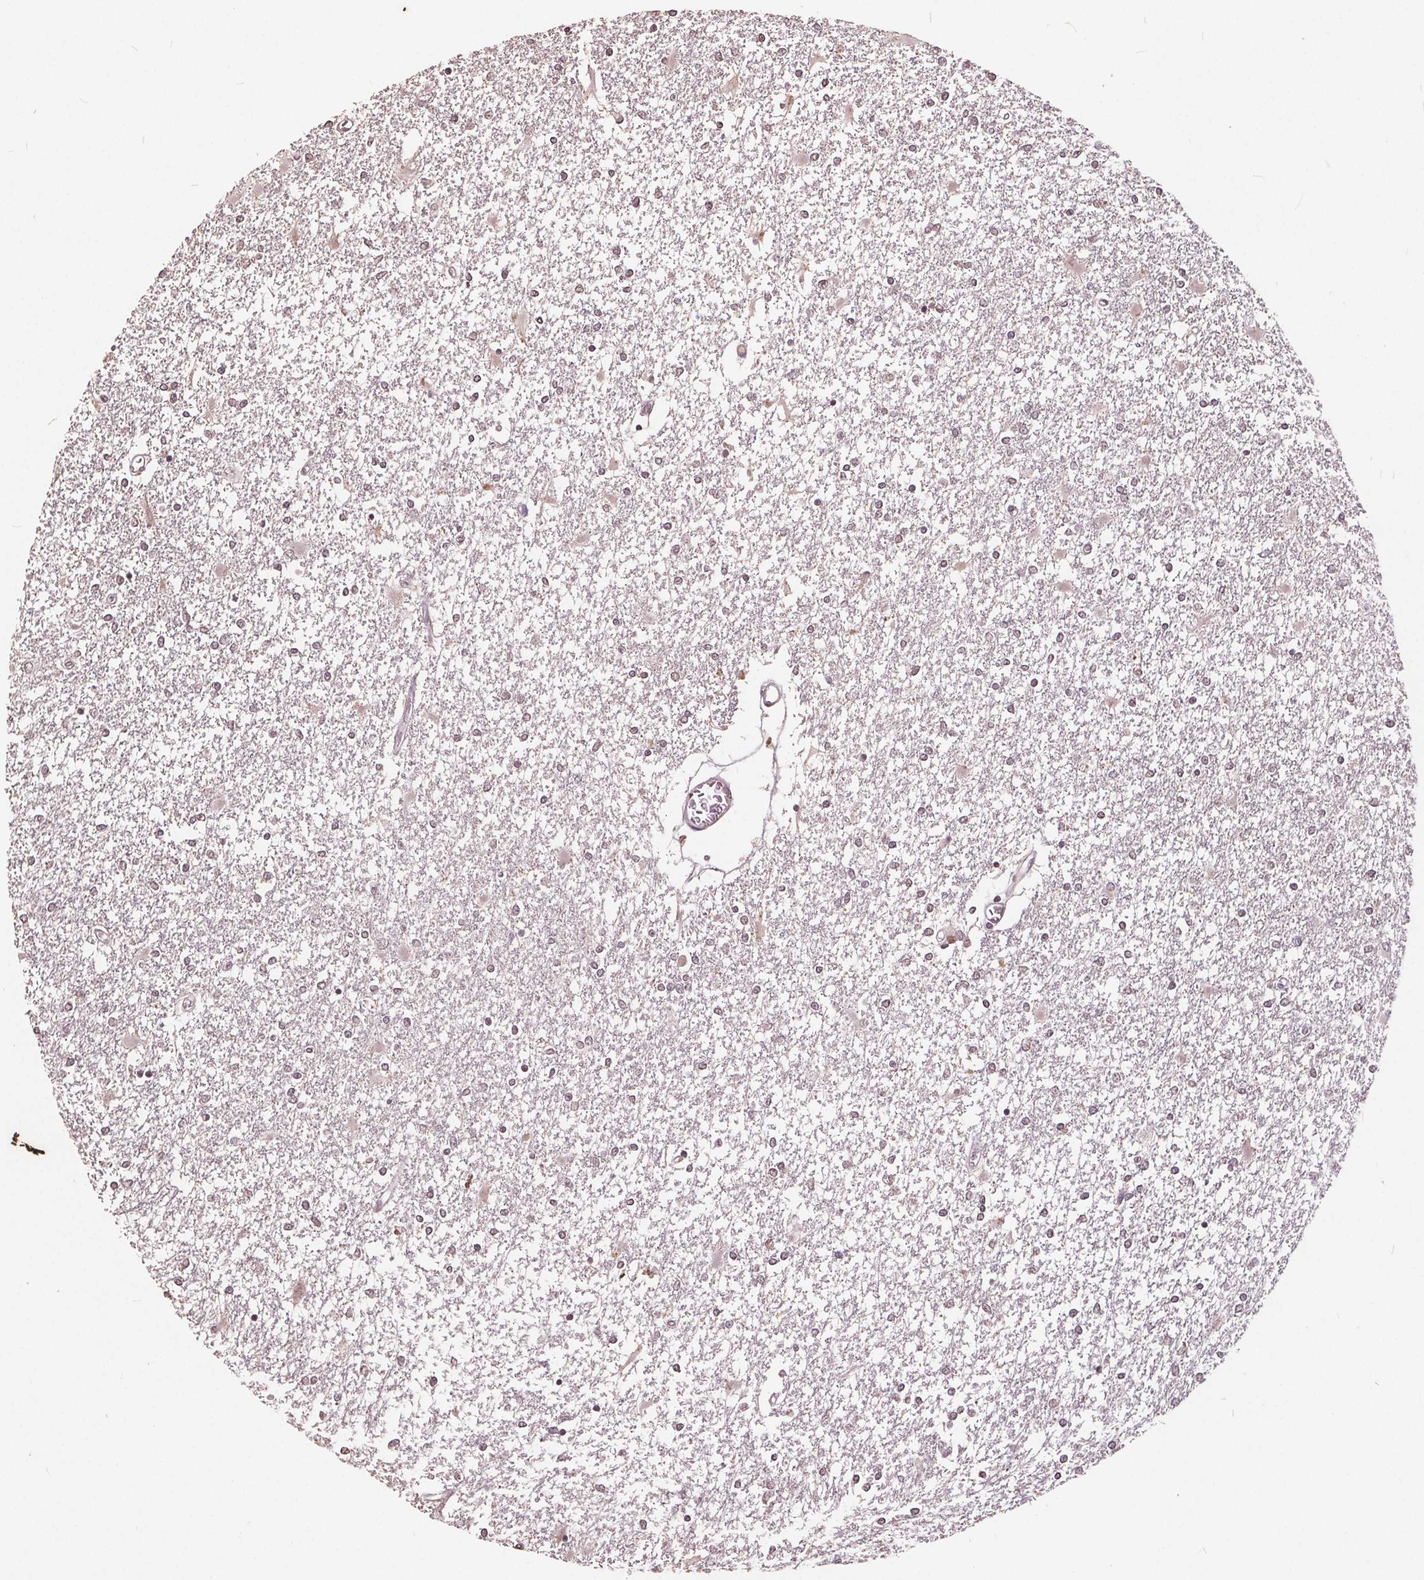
{"staining": {"intensity": "negative", "quantity": "none", "location": "none"}, "tissue": "glioma", "cell_type": "Tumor cells", "image_type": "cancer", "snomed": [{"axis": "morphology", "description": "Glioma, malignant, High grade"}, {"axis": "topography", "description": "Cerebral cortex"}], "caption": "Tumor cells show no significant staining in glioma.", "gene": "DNMT3B", "patient": {"sex": "male", "age": 79}}